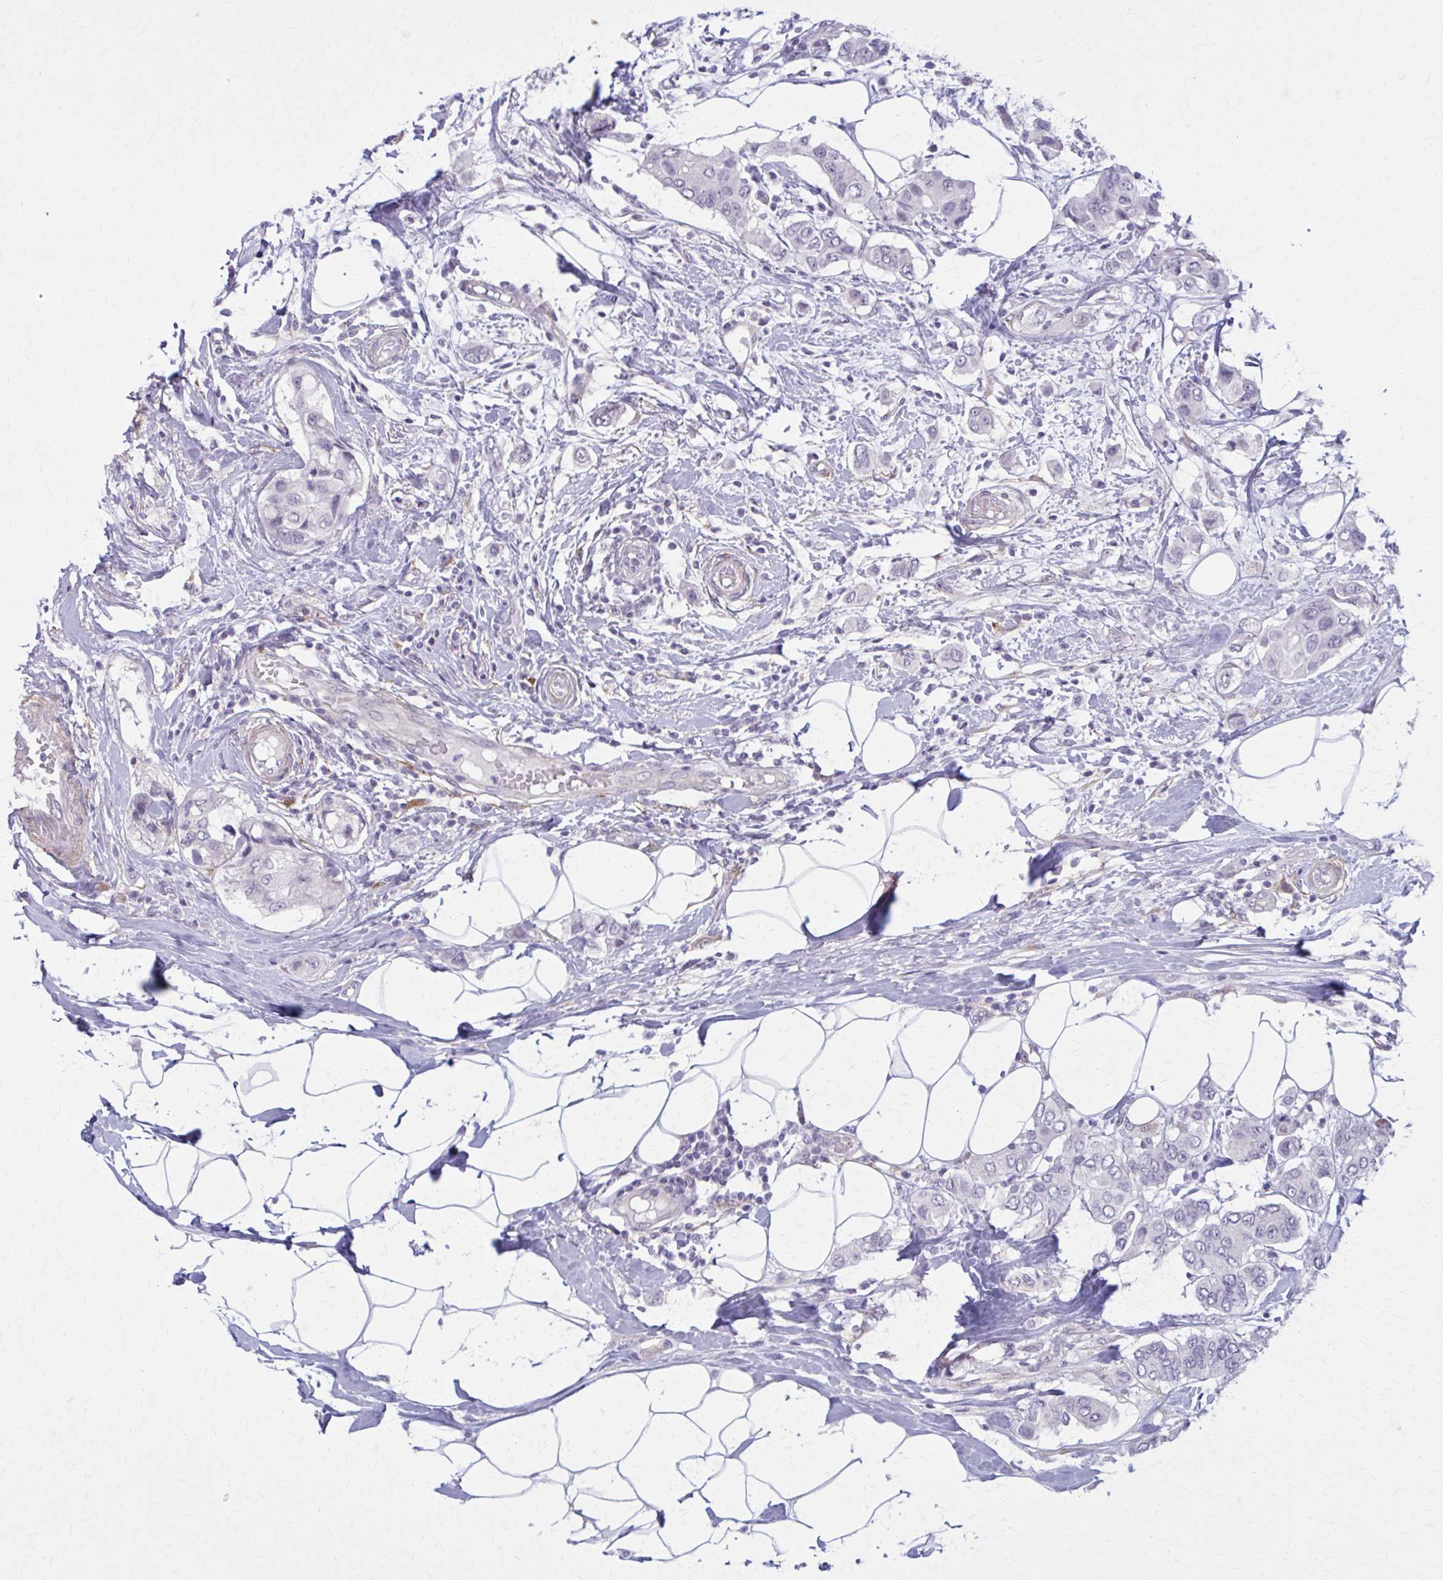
{"staining": {"intensity": "negative", "quantity": "none", "location": "none"}, "tissue": "breast cancer", "cell_type": "Tumor cells", "image_type": "cancer", "snomed": [{"axis": "morphology", "description": "Lobular carcinoma"}, {"axis": "topography", "description": "Breast"}], "caption": "Immunohistochemistry (IHC) histopathology image of neoplastic tissue: breast cancer (lobular carcinoma) stained with DAB (3,3'-diaminobenzidine) exhibits no significant protein positivity in tumor cells.", "gene": "NUMBL", "patient": {"sex": "female", "age": 51}}